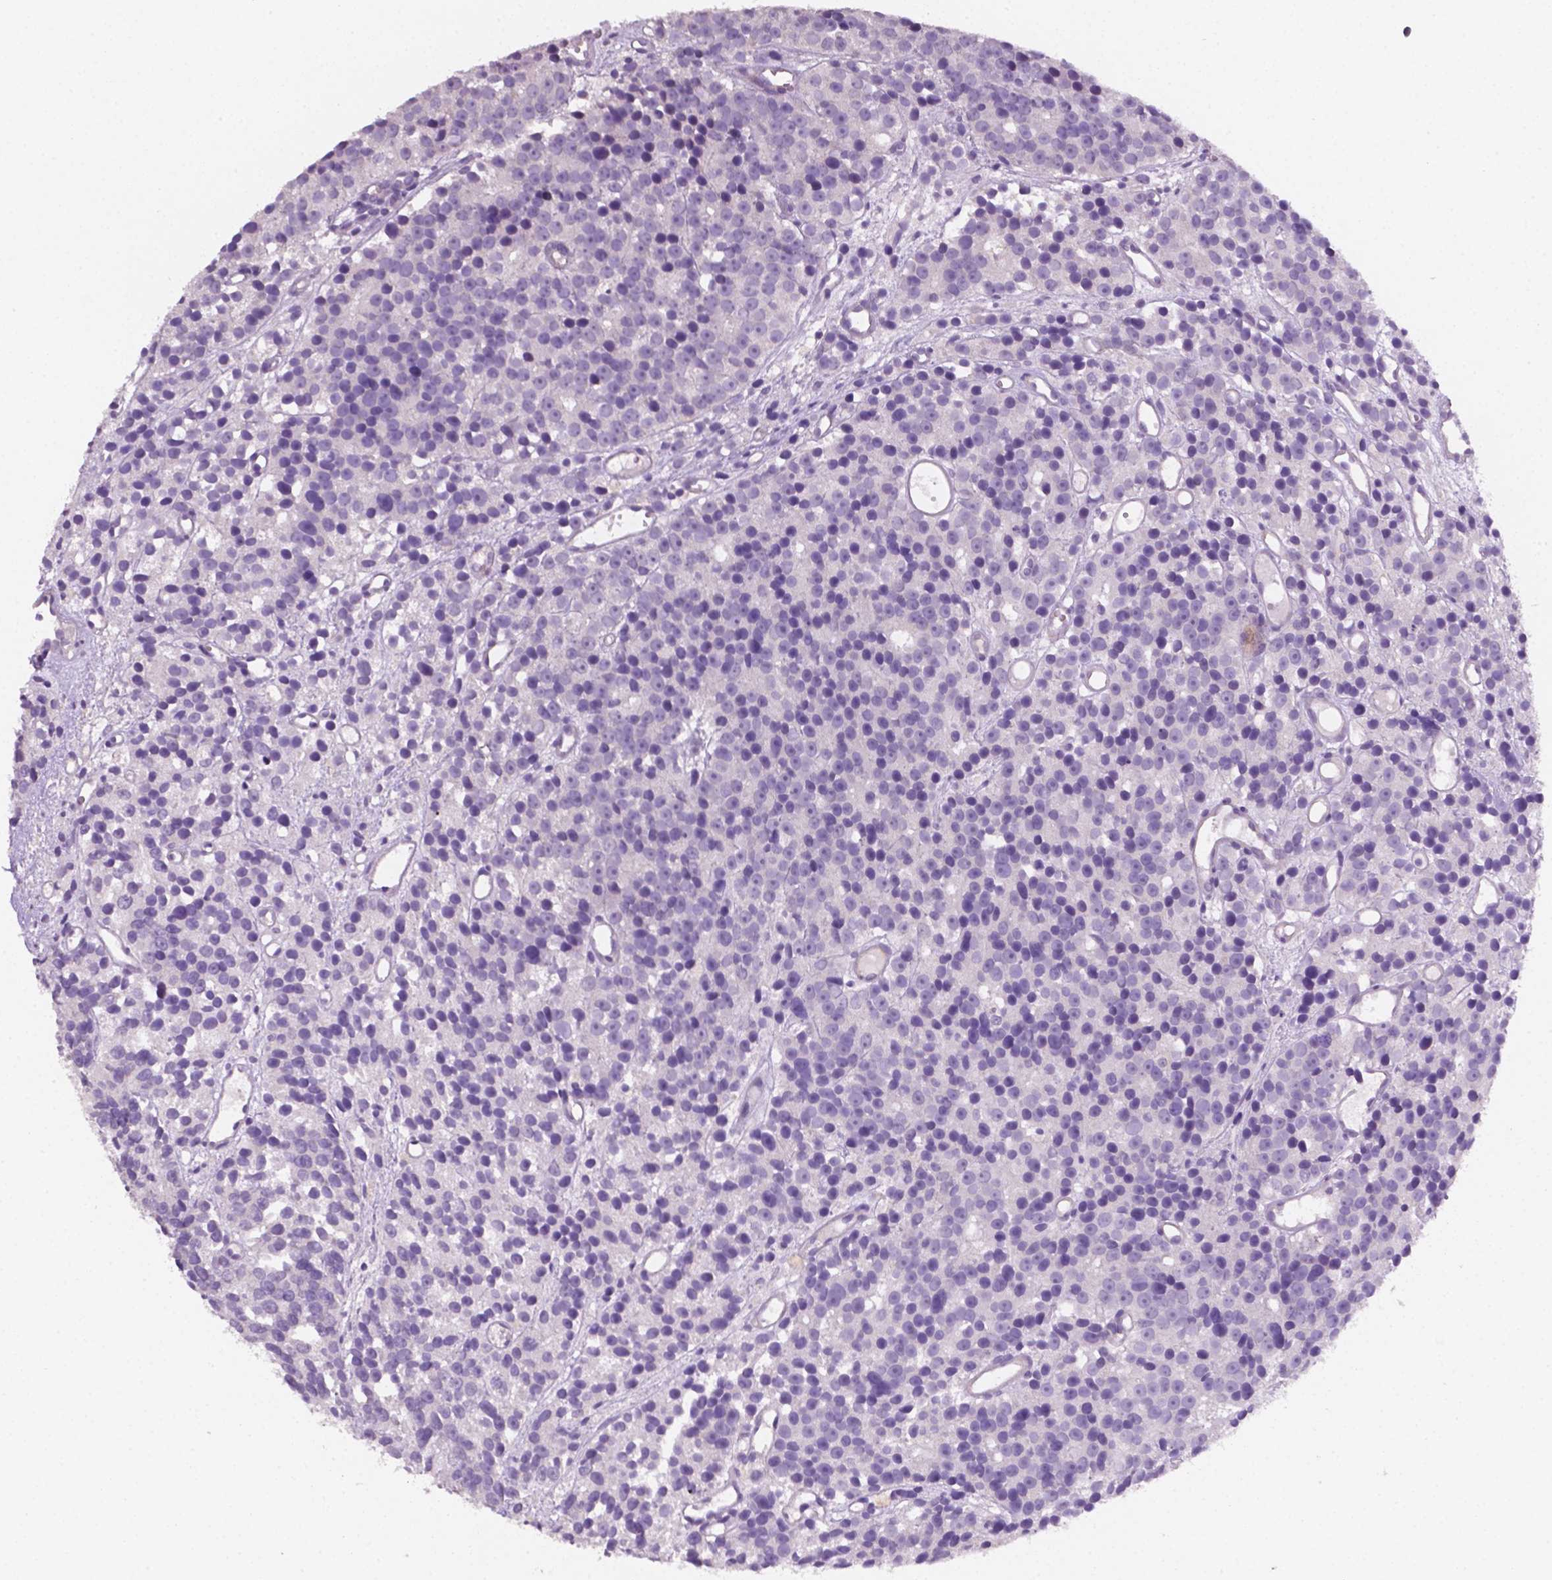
{"staining": {"intensity": "negative", "quantity": "none", "location": "none"}, "tissue": "prostate cancer", "cell_type": "Tumor cells", "image_type": "cancer", "snomed": [{"axis": "morphology", "description": "Adenocarcinoma, High grade"}, {"axis": "topography", "description": "Prostate"}], "caption": "High power microscopy photomicrograph of an IHC image of high-grade adenocarcinoma (prostate), revealing no significant expression in tumor cells.", "gene": "EGFR", "patient": {"sex": "male", "age": 77}}